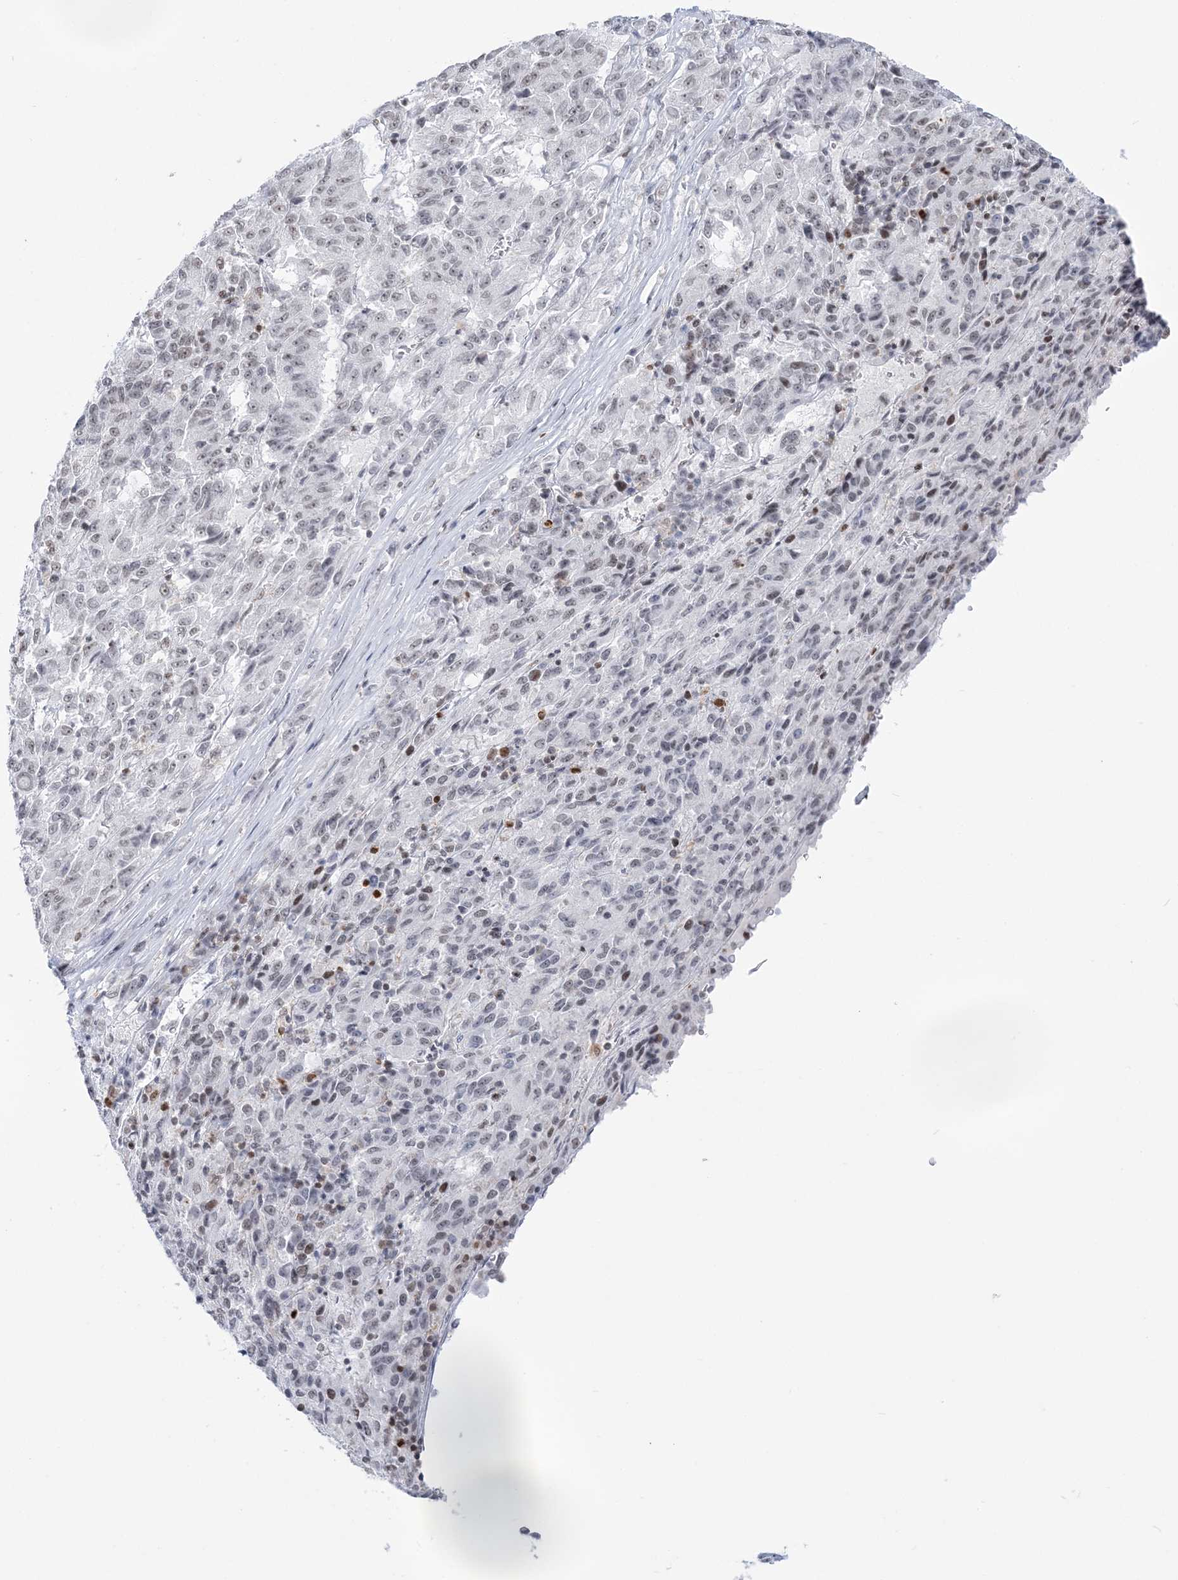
{"staining": {"intensity": "negative", "quantity": "none", "location": "none"}, "tissue": "melanoma", "cell_type": "Tumor cells", "image_type": "cancer", "snomed": [{"axis": "morphology", "description": "Malignant melanoma, Metastatic site"}, {"axis": "topography", "description": "Lung"}], "caption": "Immunohistochemistry (IHC) of human malignant melanoma (metastatic site) shows no positivity in tumor cells.", "gene": "DDX21", "patient": {"sex": "male", "age": 64}}